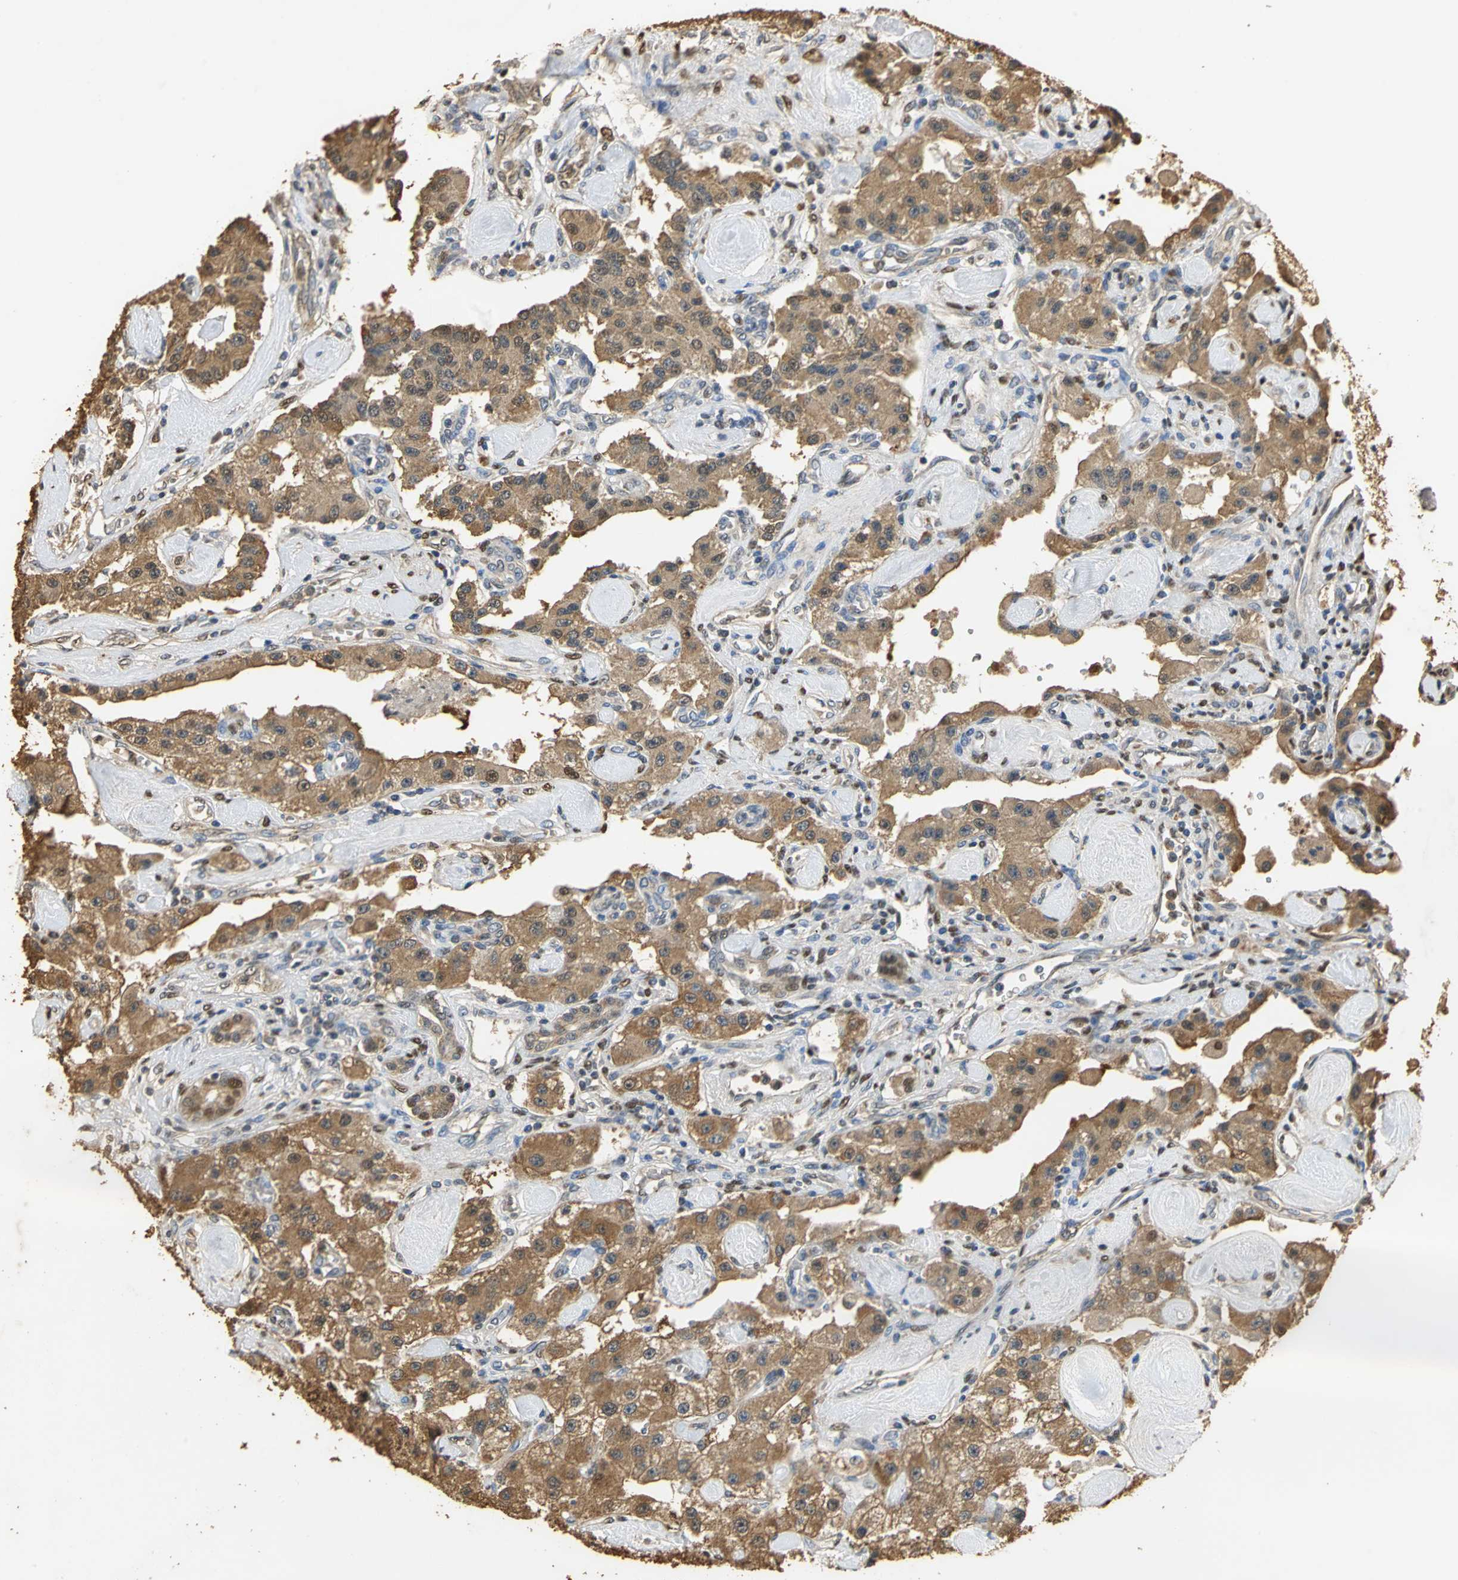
{"staining": {"intensity": "strong", "quantity": ">75%", "location": "cytoplasmic/membranous"}, "tissue": "carcinoid", "cell_type": "Tumor cells", "image_type": "cancer", "snomed": [{"axis": "morphology", "description": "Carcinoid, malignant, NOS"}, {"axis": "topography", "description": "Pancreas"}], "caption": "Malignant carcinoid stained with DAB (3,3'-diaminobenzidine) immunohistochemistry (IHC) exhibits high levels of strong cytoplasmic/membranous expression in approximately >75% of tumor cells.", "gene": "GAPDH", "patient": {"sex": "male", "age": 41}}